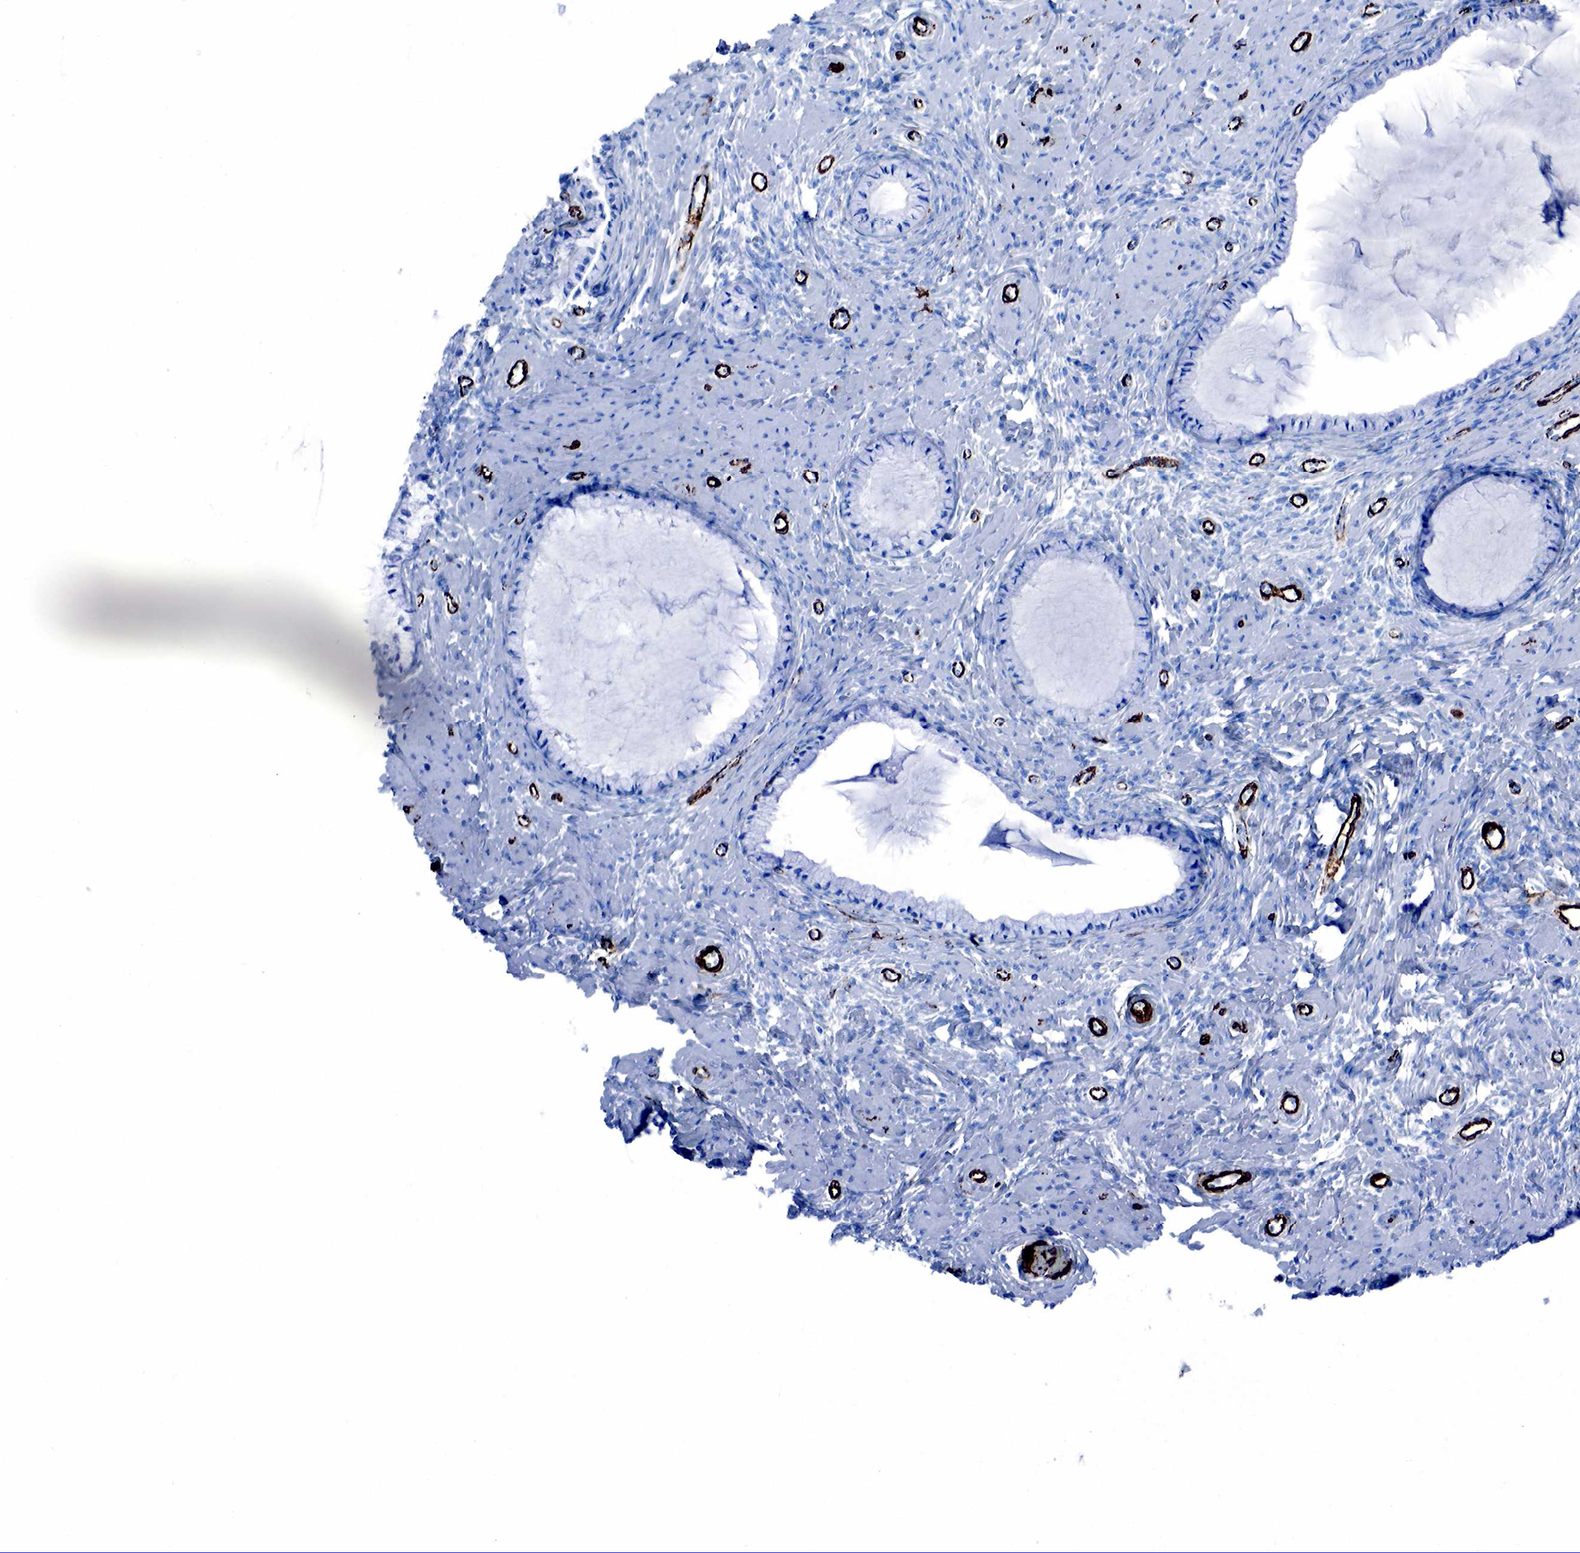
{"staining": {"intensity": "negative", "quantity": "none", "location": "none"}, "tissue": "cervix", "cell_type": "Glandular cells", "image_type": "normal", "snomed": [{"axis": "morphology", "description": "Normal tissue, NOS"}, {"axis": "topography", "description": "Cervix"}], "caption": "DAB (3,3'-diaminobenzidine) immunohistochemical staining of unremarkable human cervix displays no significant staining in glandular cells.", "gene": "ACTA2", "patient": {"sex": "female", "age": 70}}